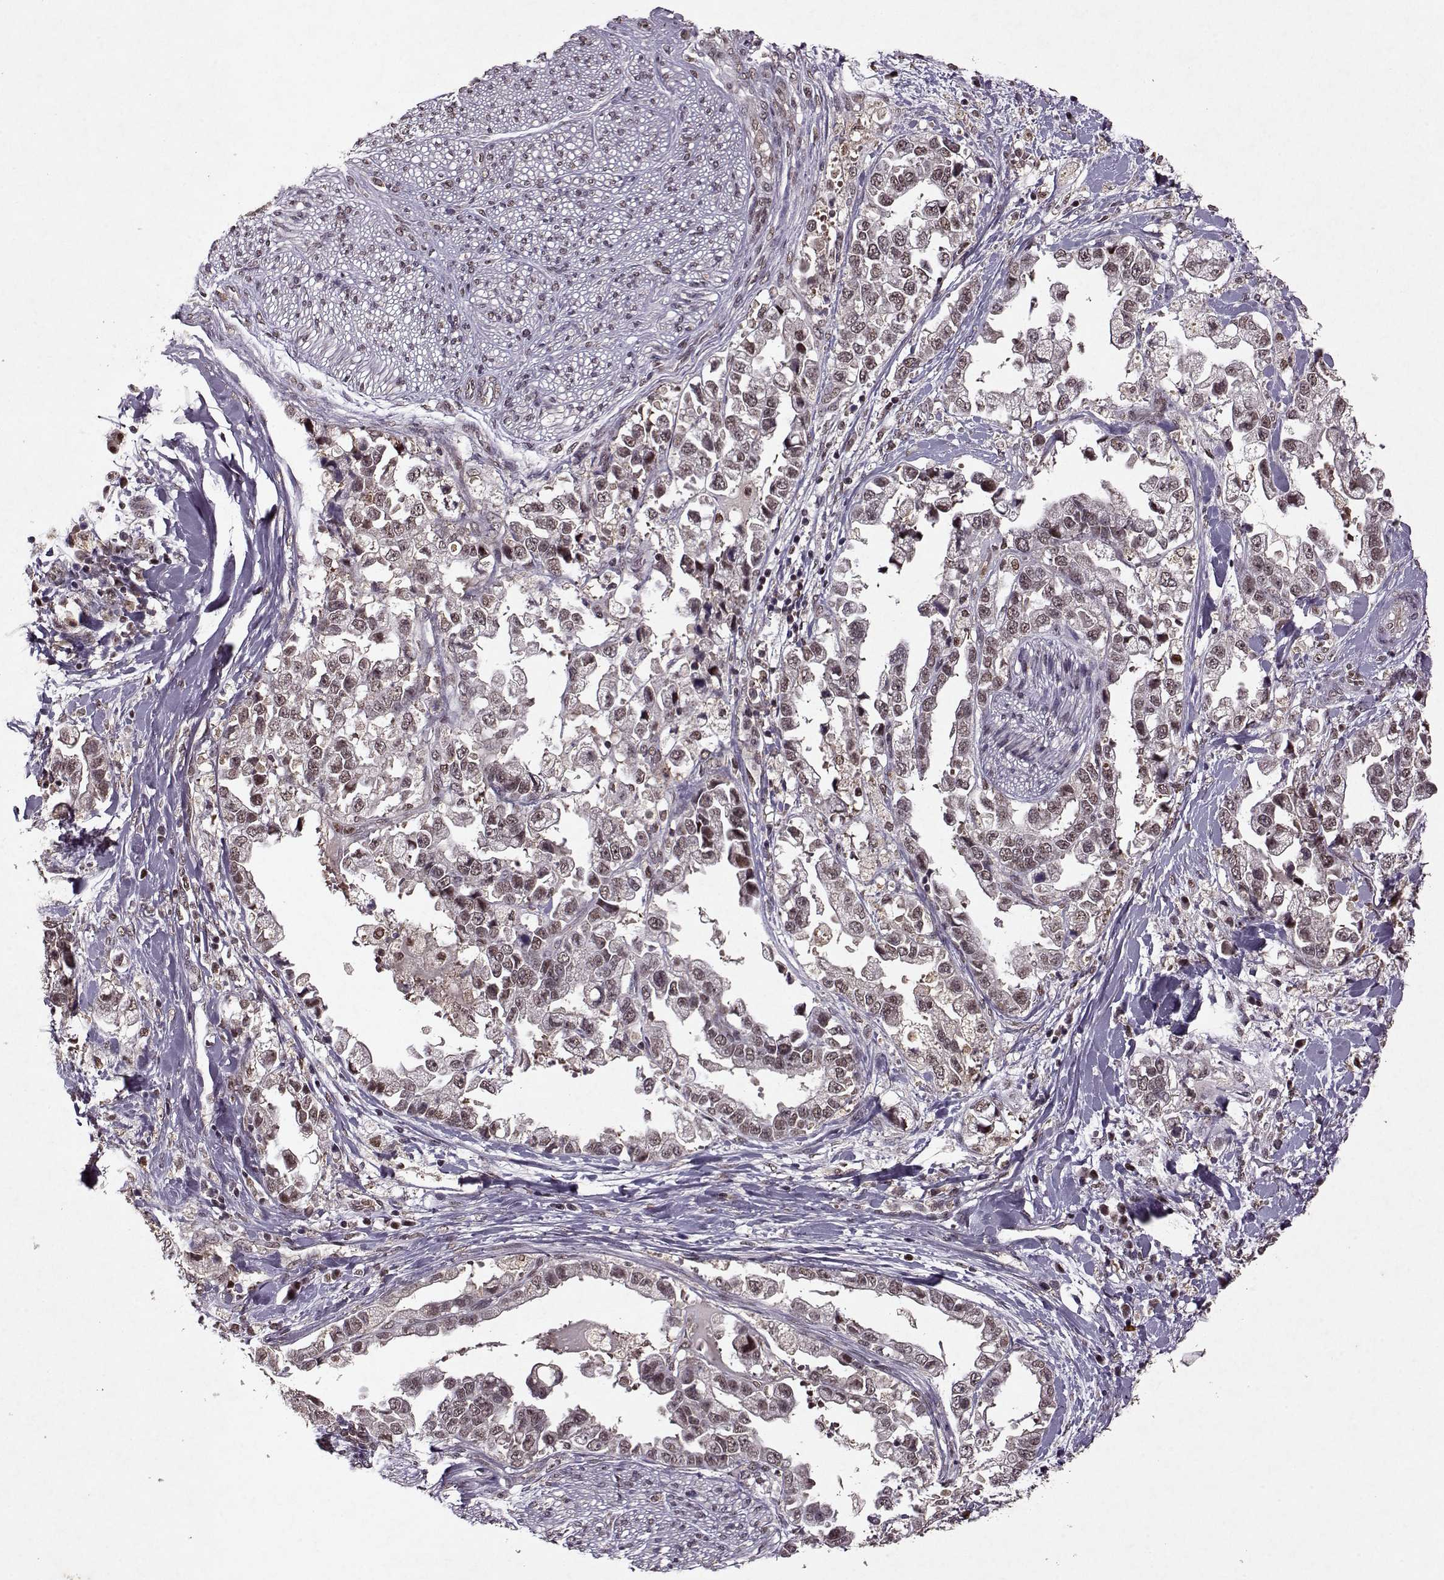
{"staining": {"intensity": "weak", "quantity": ">75%", "location": "nuclear"}, "tissue": "stomach cancer", "cell_type": "Tumor cells", "image_type": "cancer", "snomed": [{"axis": "morphology", "description": "Adenocarcinoma, NOS"}, {"axis": "topography", "description": "Stomach"}], "caption": "Brown immunohistochemical staining in stomach adenocarcinoma demonstrates weak nuclear expression in about >75% of tumor cells.", "gene": "PSMA7", "patient": {"sex": "male", "age": 59}}